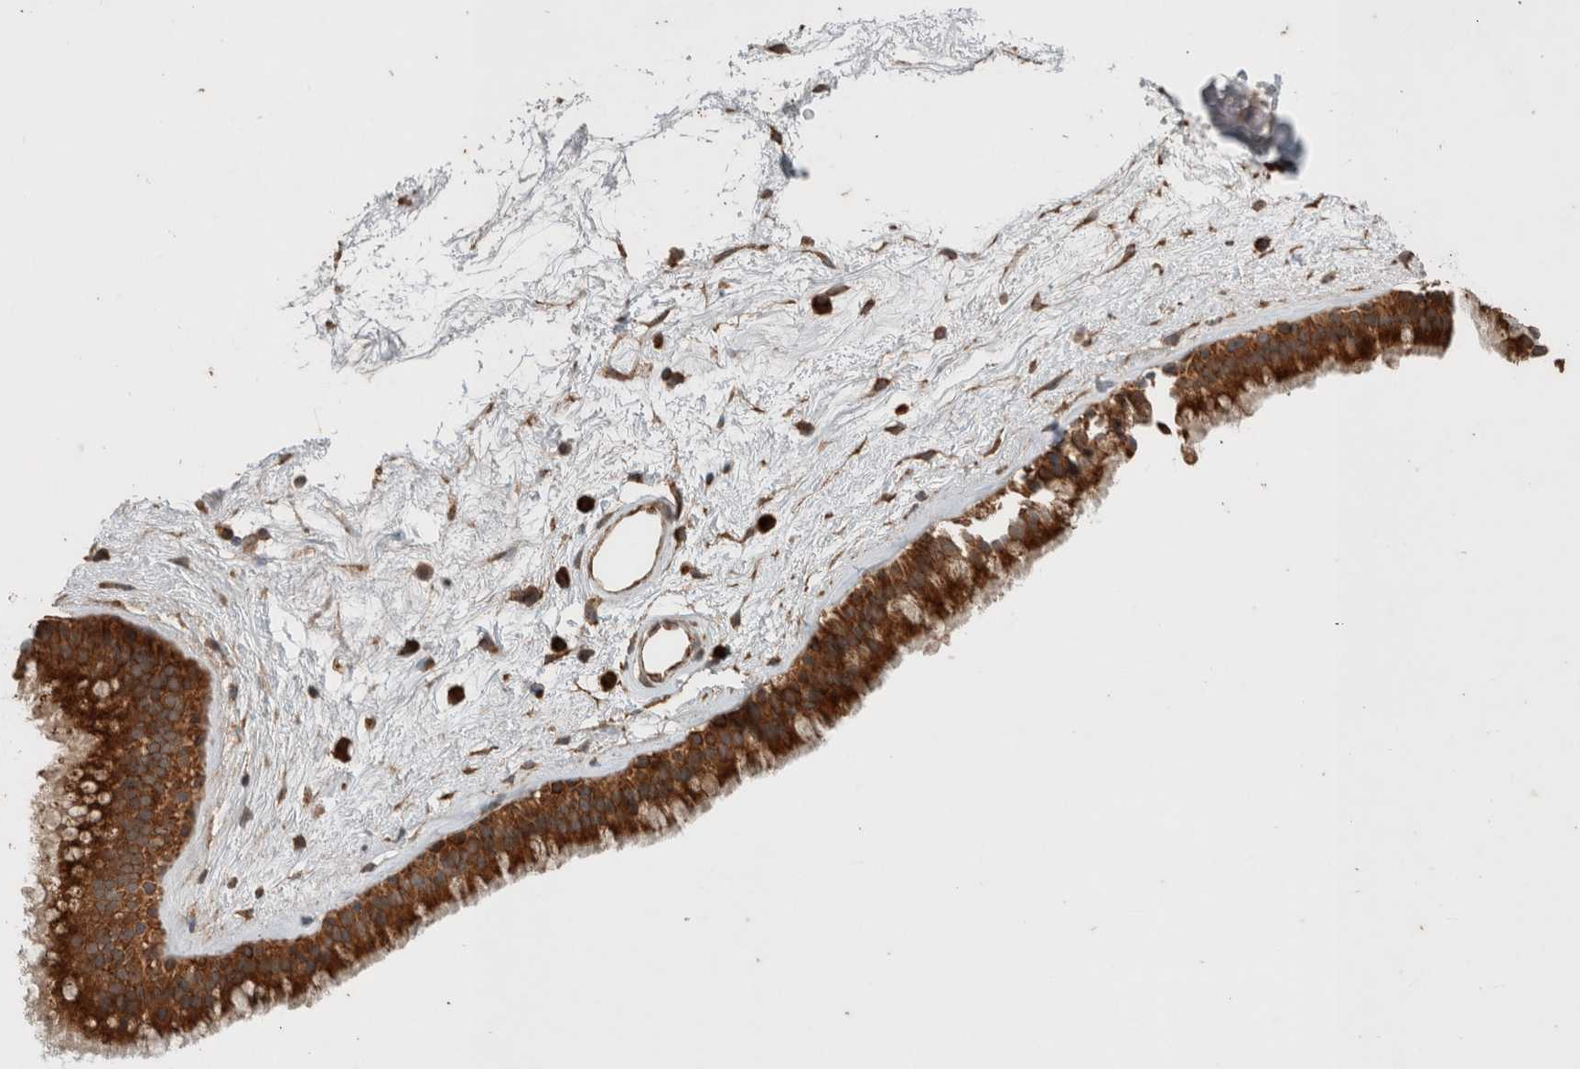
{"staining": {"intensity": "strong", "quantity": ">75%", "location": "cytoplasmic/membranous"}, "tissue": "nasopharynx", "cell_type": "Respiratory epithelial cells", "image_type": "normal", "snomed": [{"axis": "morphology", "description": "Normal tissue, NOS"}, {"axis": "morphology", "description": "Inflammation, NOS"}, {"axis": "topography", "description": "Nasopharynx"}], "caption": "Nasopharynx stained with DAB immunohistochemistry (IHC) exhibits high levels of strong cytoplasmic/membranous staining in approximately >75% of respiratory epithelial cells.", "gene": "EIF2B3", "patient": {"sex": "male", "age": 48}}